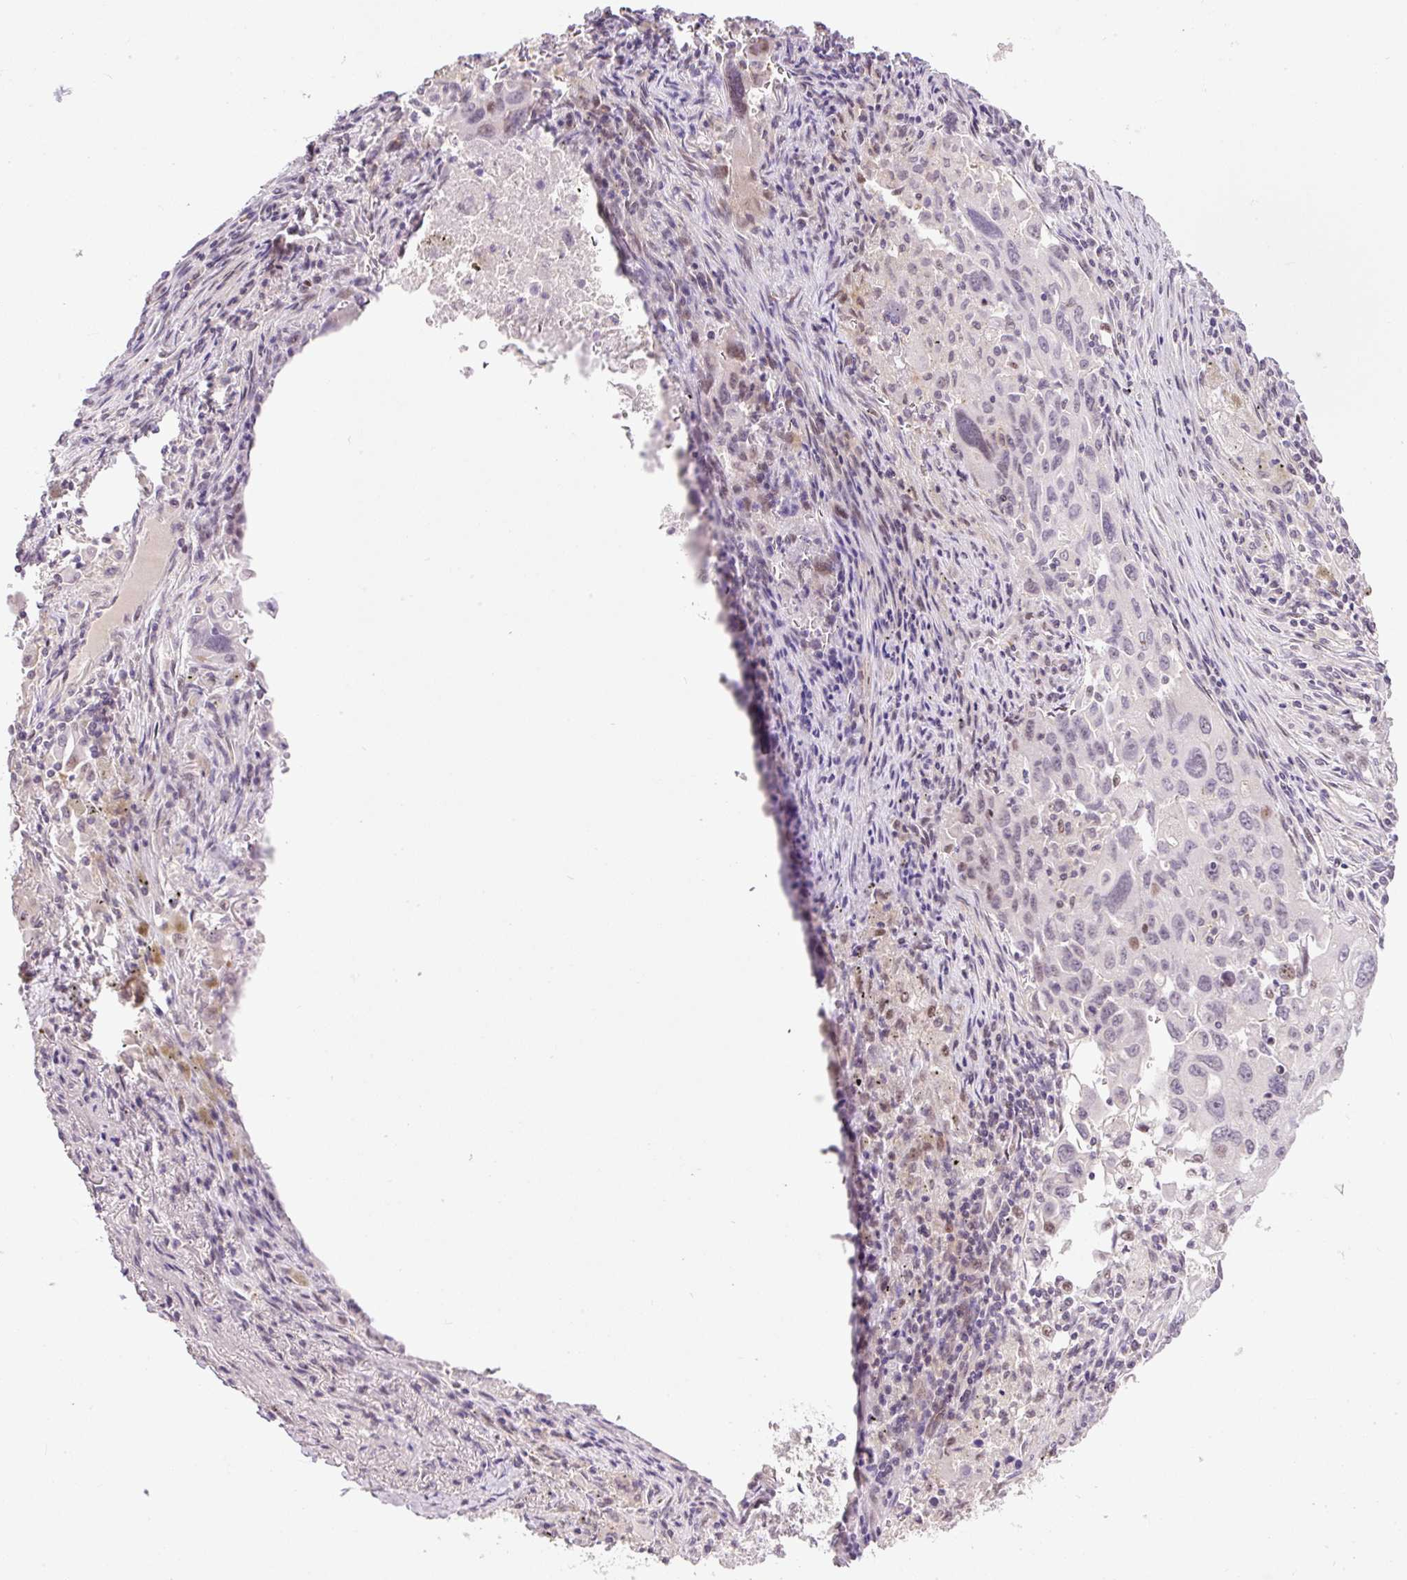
{"staining": {"intensity": "negative", "quantity": "none", "location": "none"}, "tissue": "lung cancer", "cell_type": "Tumor cells", "image_type": "cancer", "snomed": [{"axis": "morphology", "description": "Adenocarcinoma, NOS"}, {"axis": "morphology", "description": "Adenocarcinoma, metastatic, NOS"}, {"axis": "topography", "description": "Lymph node"}, {"axis": "topography", "description": "Lung"}], "caption": "The IHC micrograph has no significant staining in tumor cells of lung cancer tissue.", "gene": "HNF1A", "patient": {"sex": "female", "age": 42}}